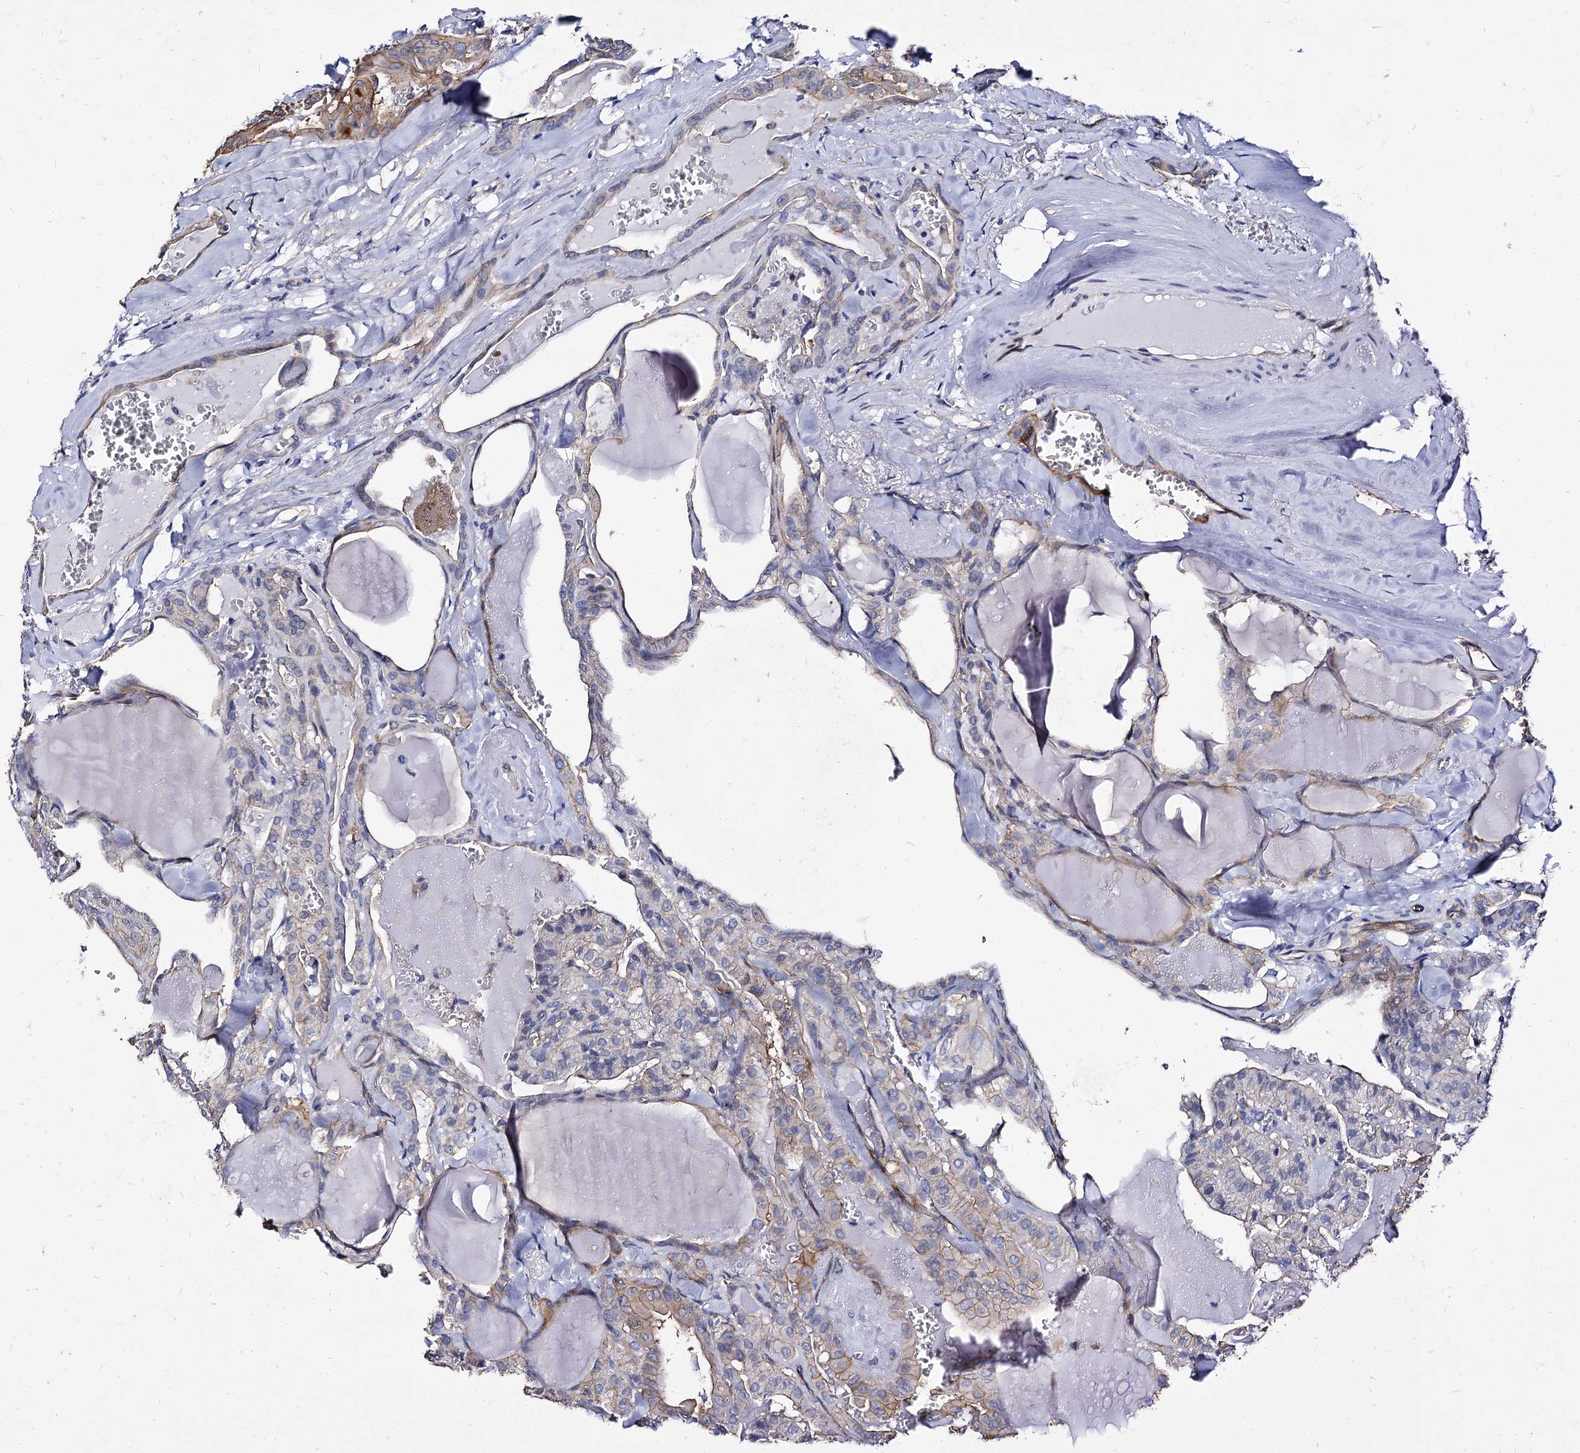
{"staining": {"intensity": "weak", "quantity": "25%-75%", "location": "cytoplasmic/membranous"}, "tissue": "thyroid cancer", "cell_type": "Tumor cells", "image_type": "cancer", "snomed": [{"axis": "morphology", "description": "Papillary adenocarcinoma, NOS"}, {"axis": "topography", "description": "Thyroid gland"}], "caption": "Immunohistochemistry (DAB (3,3'-diaminobenzidine)) staining of human thyroid cancer displays weak cytoplasmic/membranous protein positivity in approximately 25%-75% of tumor cells.", "gene": "CBFB", "patient": {"sex": "male", "age": 52}}